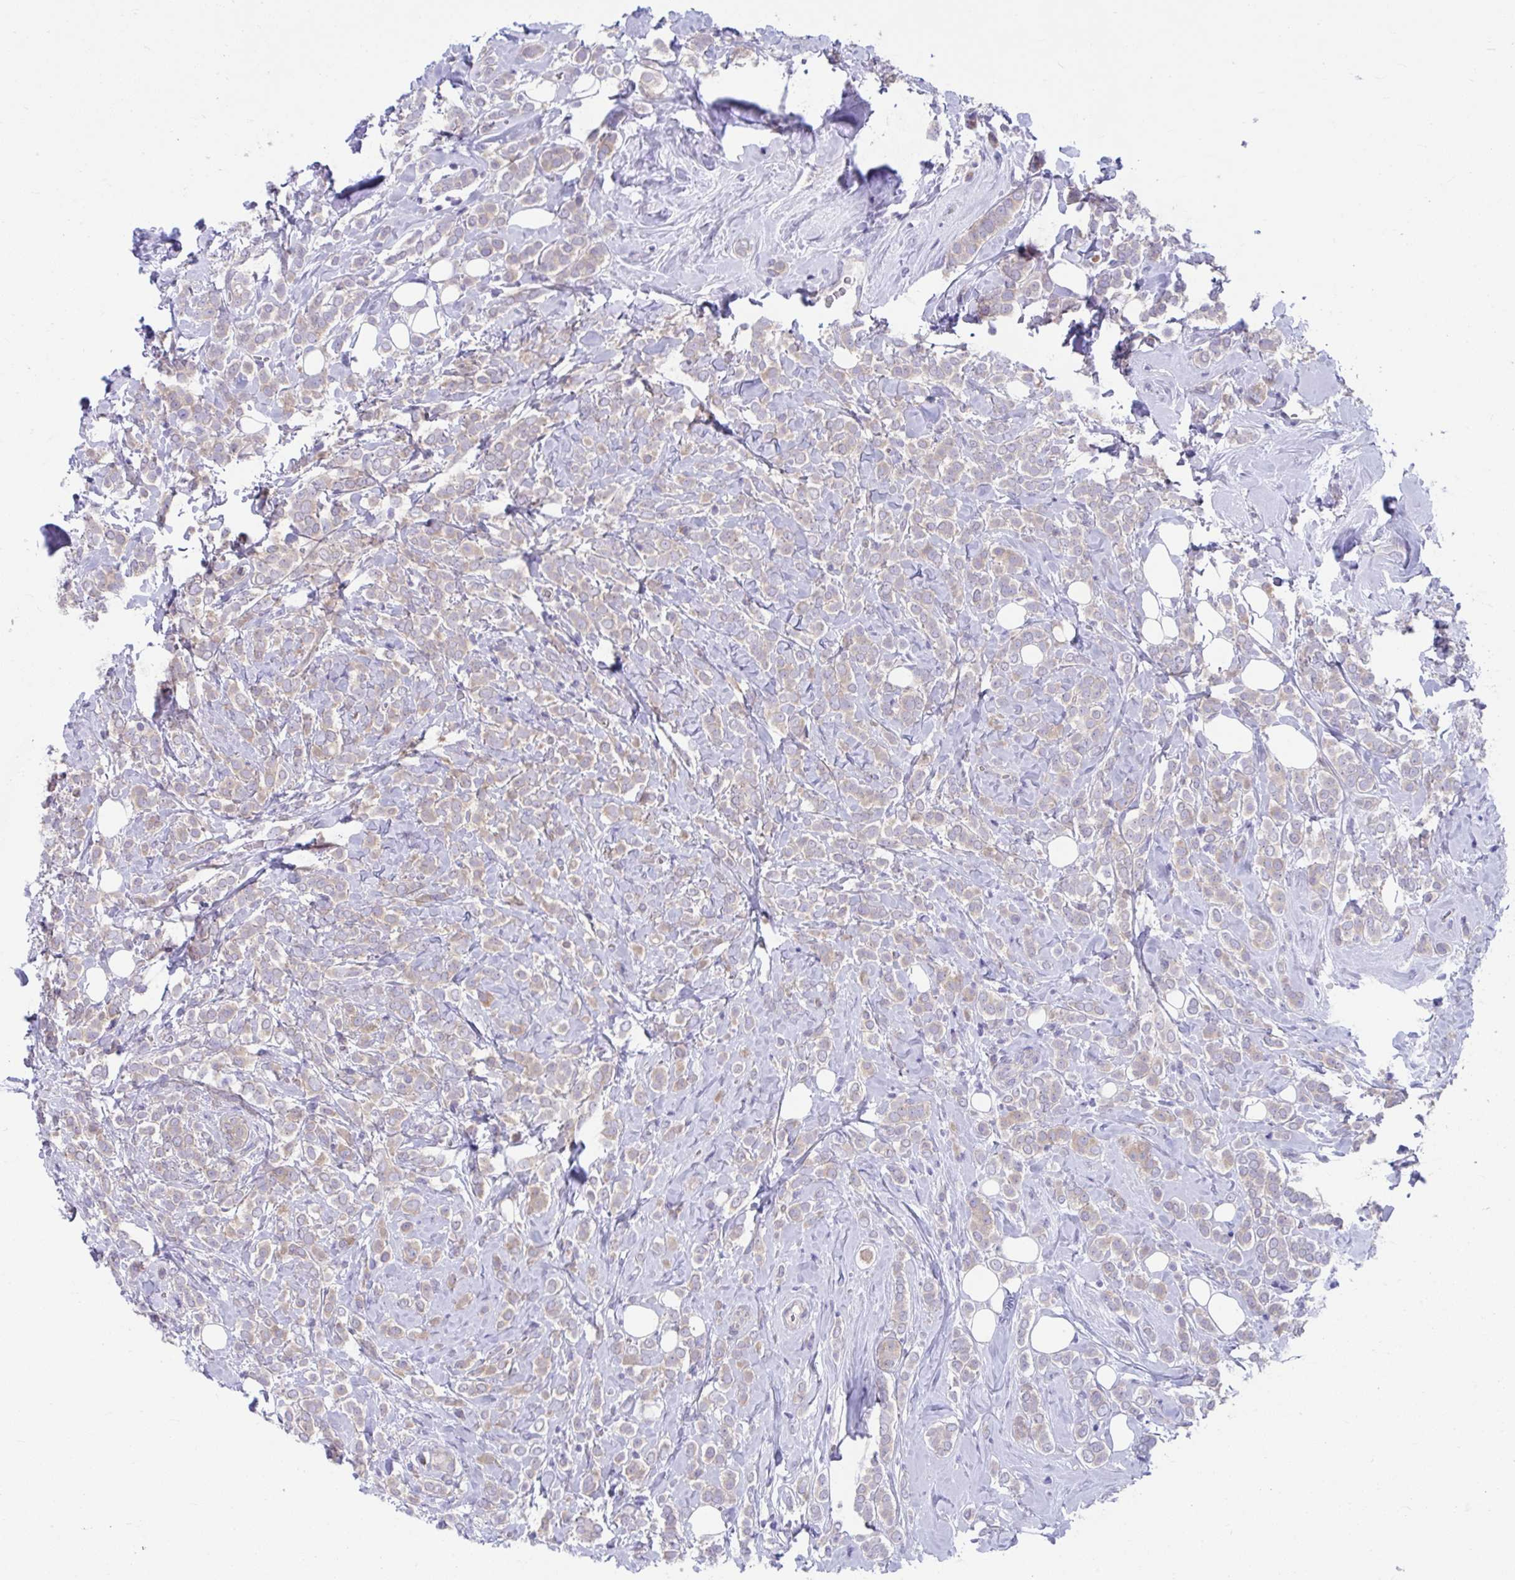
{"staining": {"intensity": "weak", "quantity": "25%-75%", "location": "cytoplasmic/membranous"}, "tissue": "breast cancer", "cell_type": "Tumor cells", "image_type": "cancer", "snomed": [{"axis": "morphology", "description": "Lobular carcinoma"}, {"axis": "topography", "description": "Breast"}], "caption": "Immunohistochemistry histopathology image of human breast lobular carcinoma stained for a protein (brown), which shows low levels of weak cytoplasmic/membranous positivity in about 25%-75% of tumor cells.", "gene": "PCDHB7", "patient": {"sex": "female", "age": 49}}